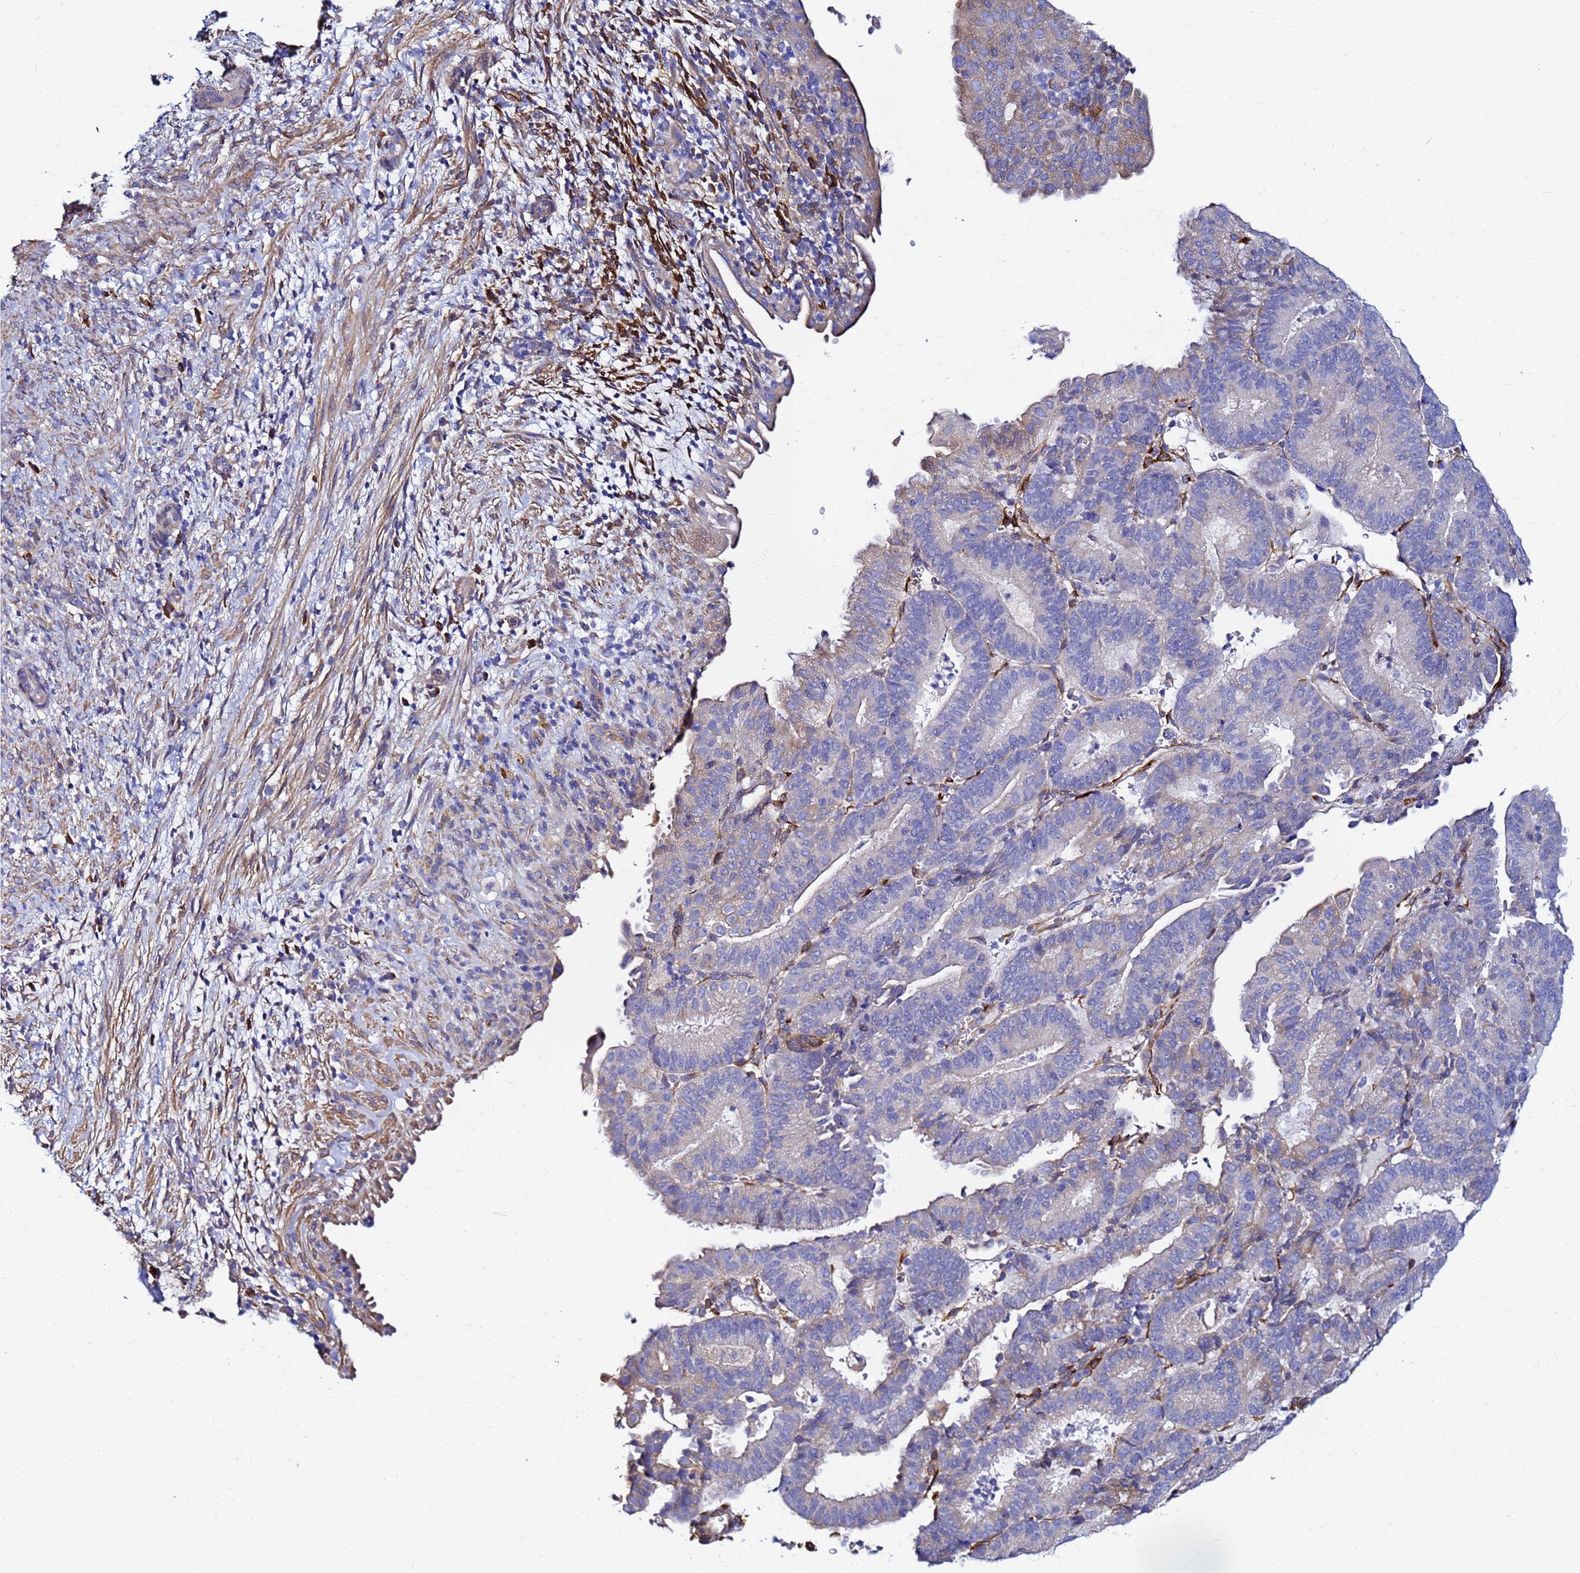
{"staining": {"intensity": "negative", "quantity": "none", "location": "none"}, "tissue": "endometrial cancer", "cell_type": "Tumor cells", "image_type": "cancer", "snomed": [{"axis": "morphology", "description": "Adenocarcinoma, NOS"}, {"axis": "topography", "description": "Endometrium"}], "caption": "Tumor cells are negative for brown protein staining in adenocarcinoma (endometrial).", "gene": "JRKL", "patient": {"sex": "female", "age": 70}}